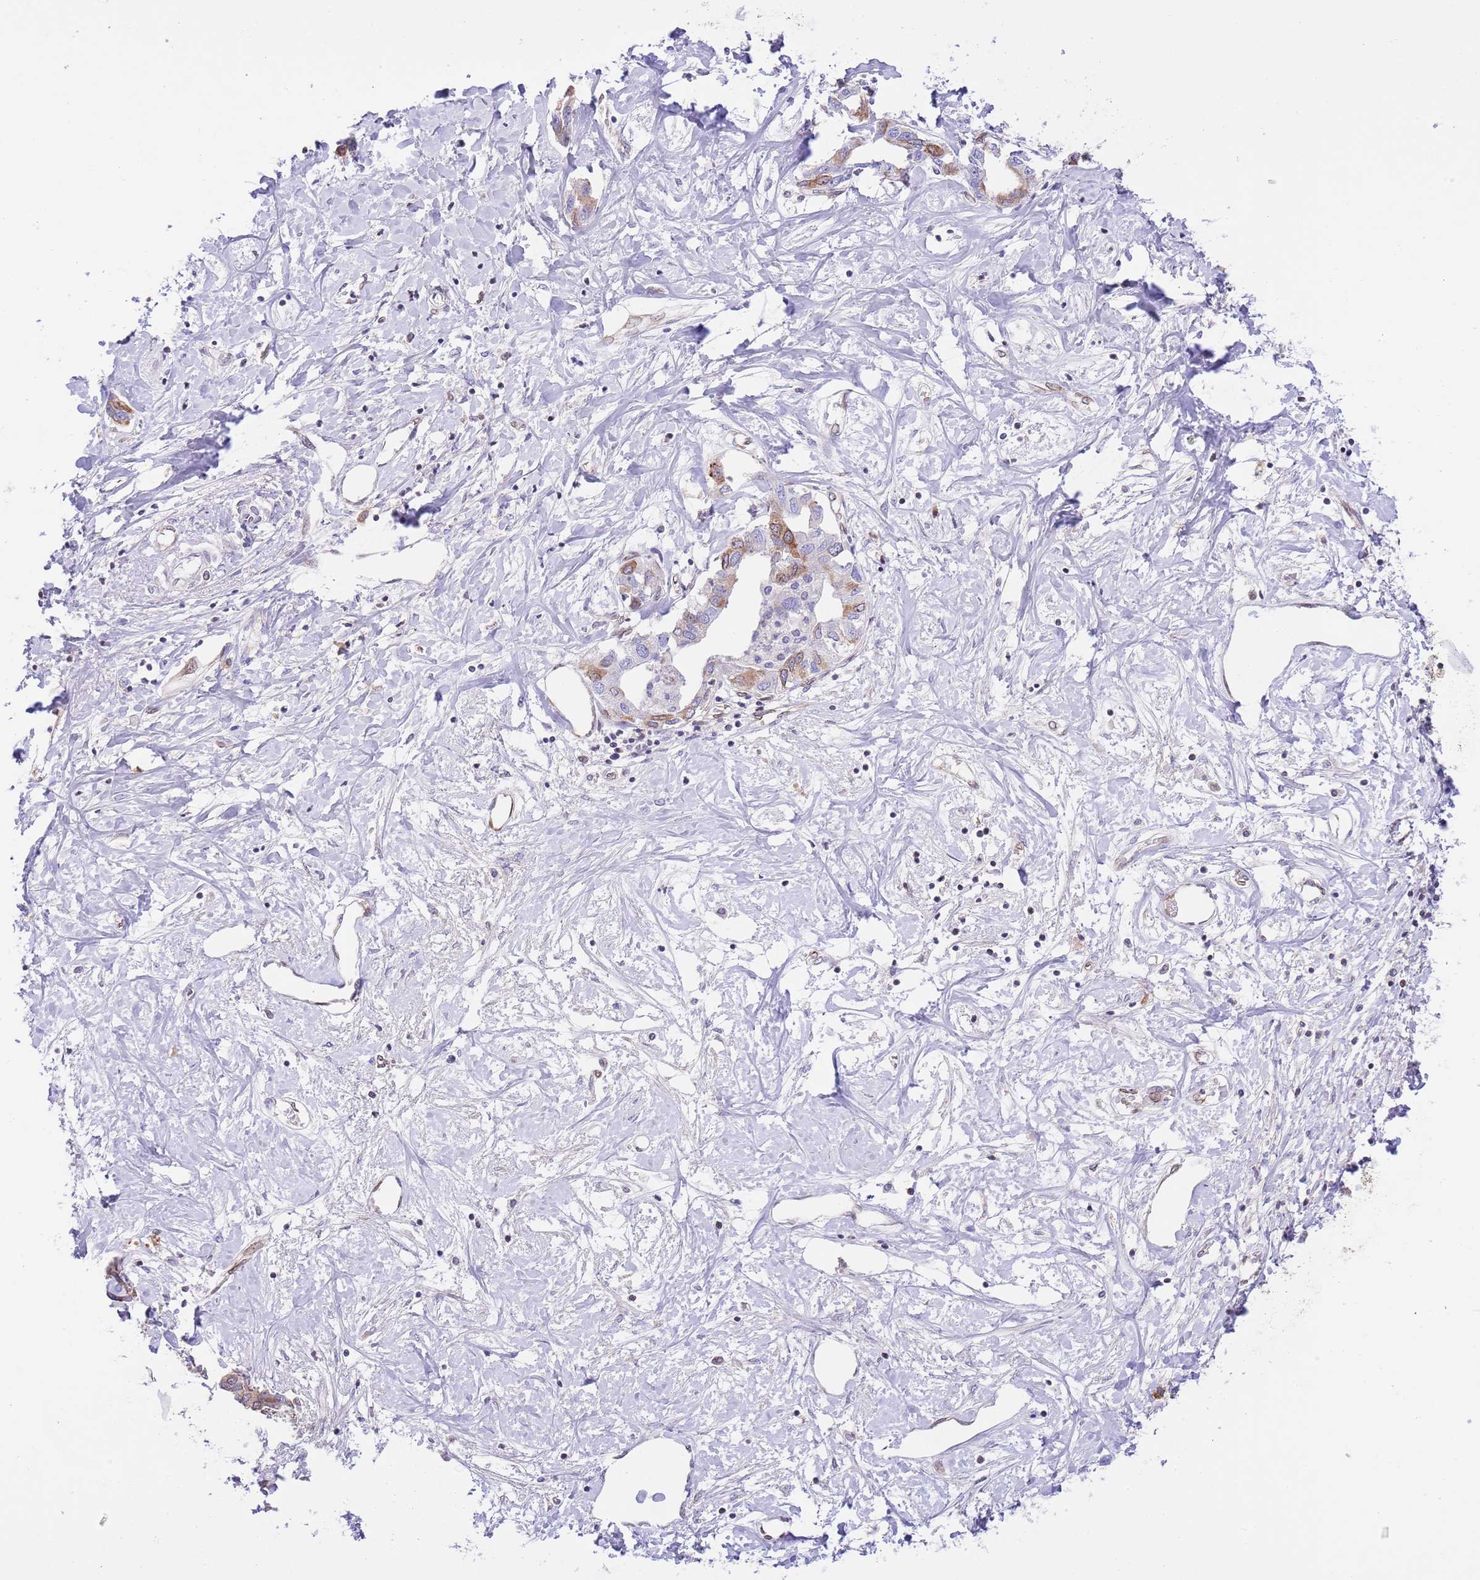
{"staining": {"intensity": "moderate", "quantity": "25%-75%", "location": "cytoplasmic/membranous"}, "tissue": "liver cancer", "cell_type": "Tumor cells", "image_type": "cancer", "snomed": [{"axis": "morphology", "description": "Cholangiocarcinoma"}, {"axis": "topography", "description": "Liver"}], "caption": "A brown stain highlights moderate cytoplasmic/membranous staining of a protein in liver cholangiocarcinoma tumor cells.", "gene": "EBPL", "patient": {"sex": "male", "age": 59}}